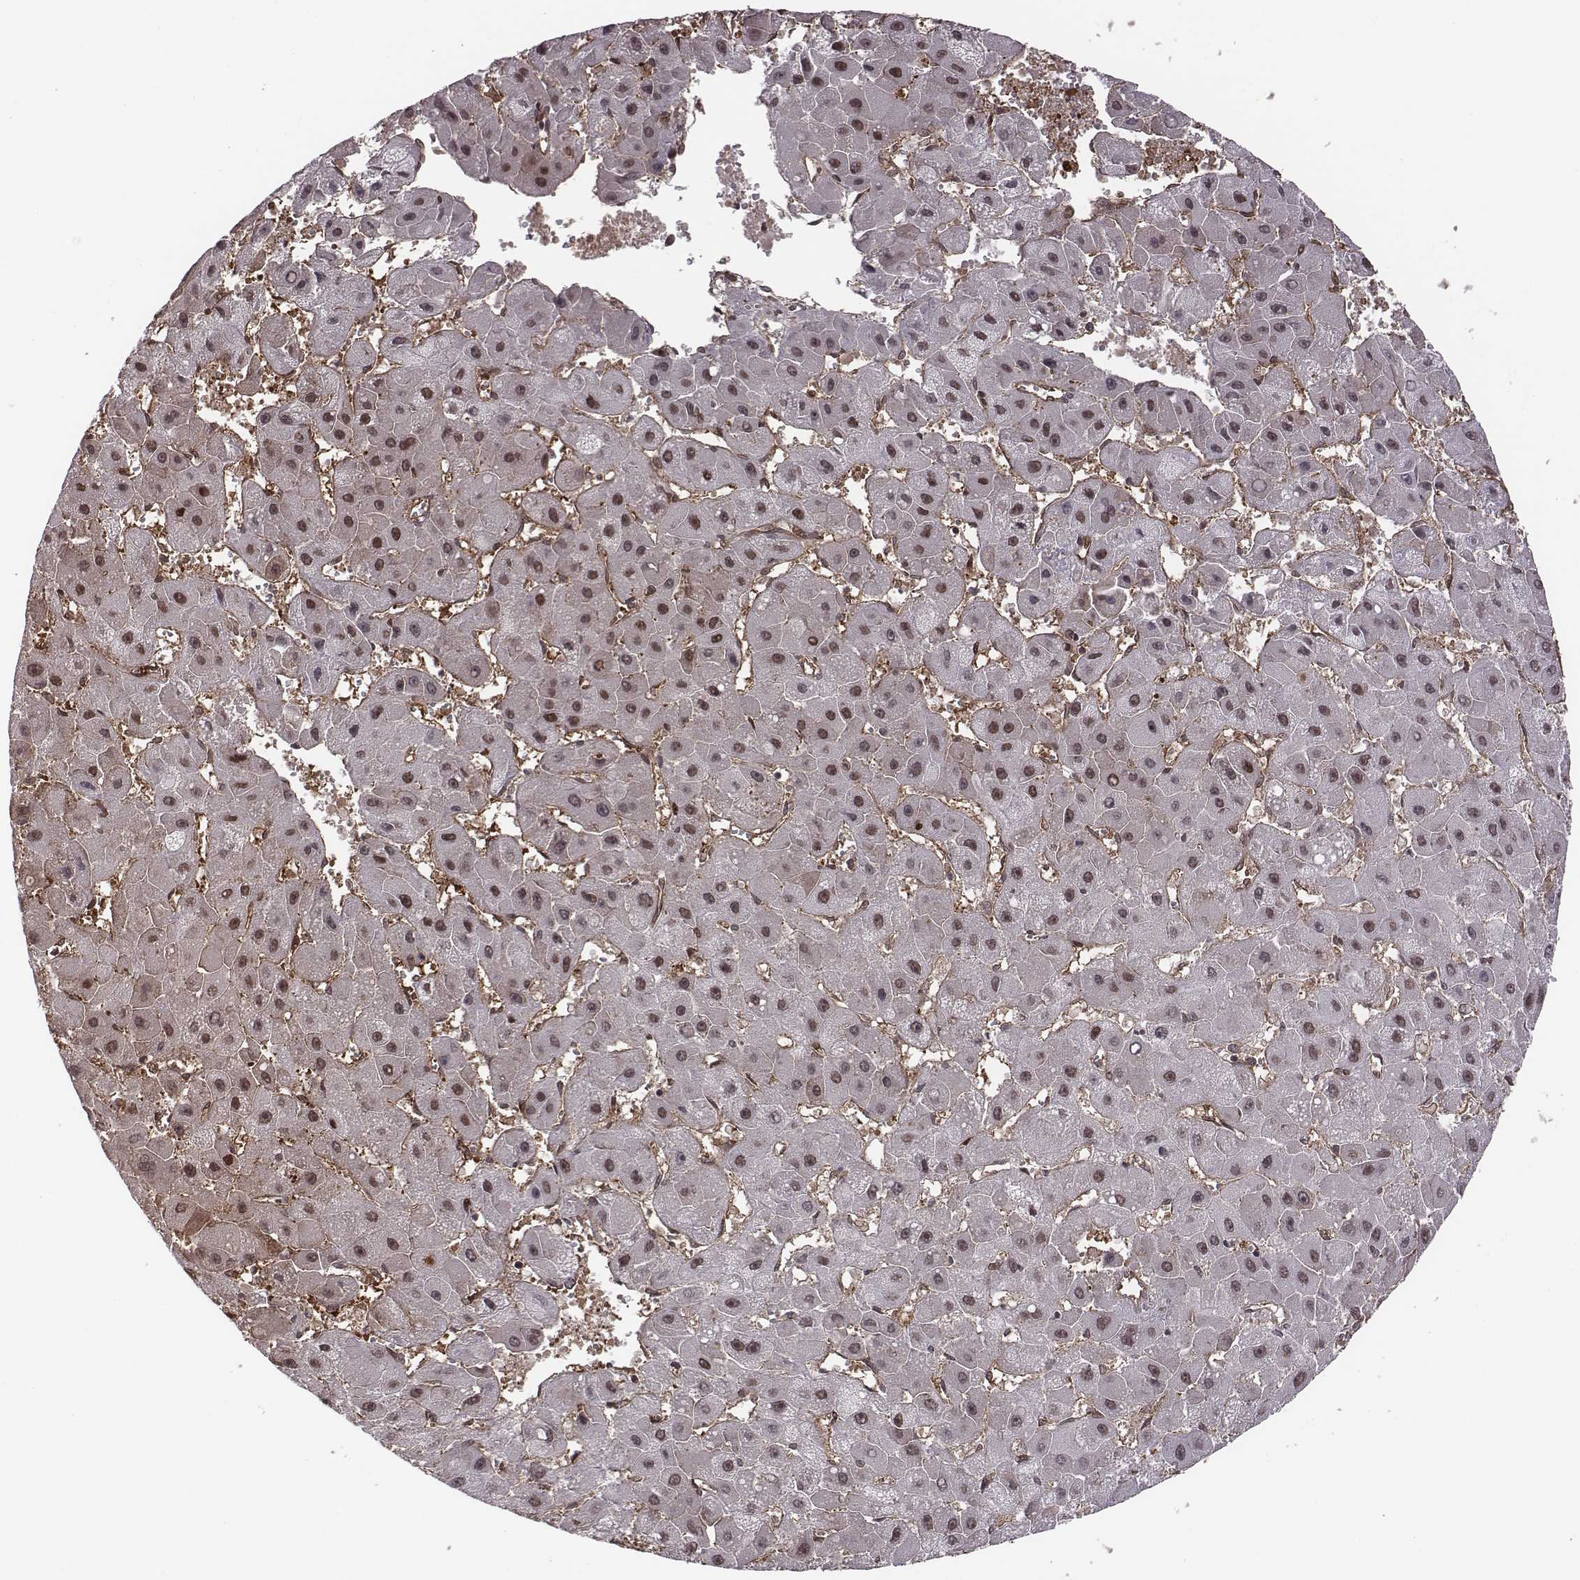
{"staining": {"intensity": "weak", "quantity": "25%-75%", "location": "nuclear"}, "tissue": "liver cancer", "cell_type": "Tumor cells", "image_type": "cancer", "snomed": [{"axis": "morphology", "description": "Carcinoma, Hepatocellular, NOS"}, {"axis": "topography", "description": "Liver"}], "caption": "Brown immunohistochemical staining in human liver hepatocellular carcinoma displays weak nuclear staining in approximately 25%-75% of tumor cells. (DAB IHC, brown staining for protein, blue staining for nuclei).", "gene": "RPL3", "patient": {"sex": "female", "age": 25}}